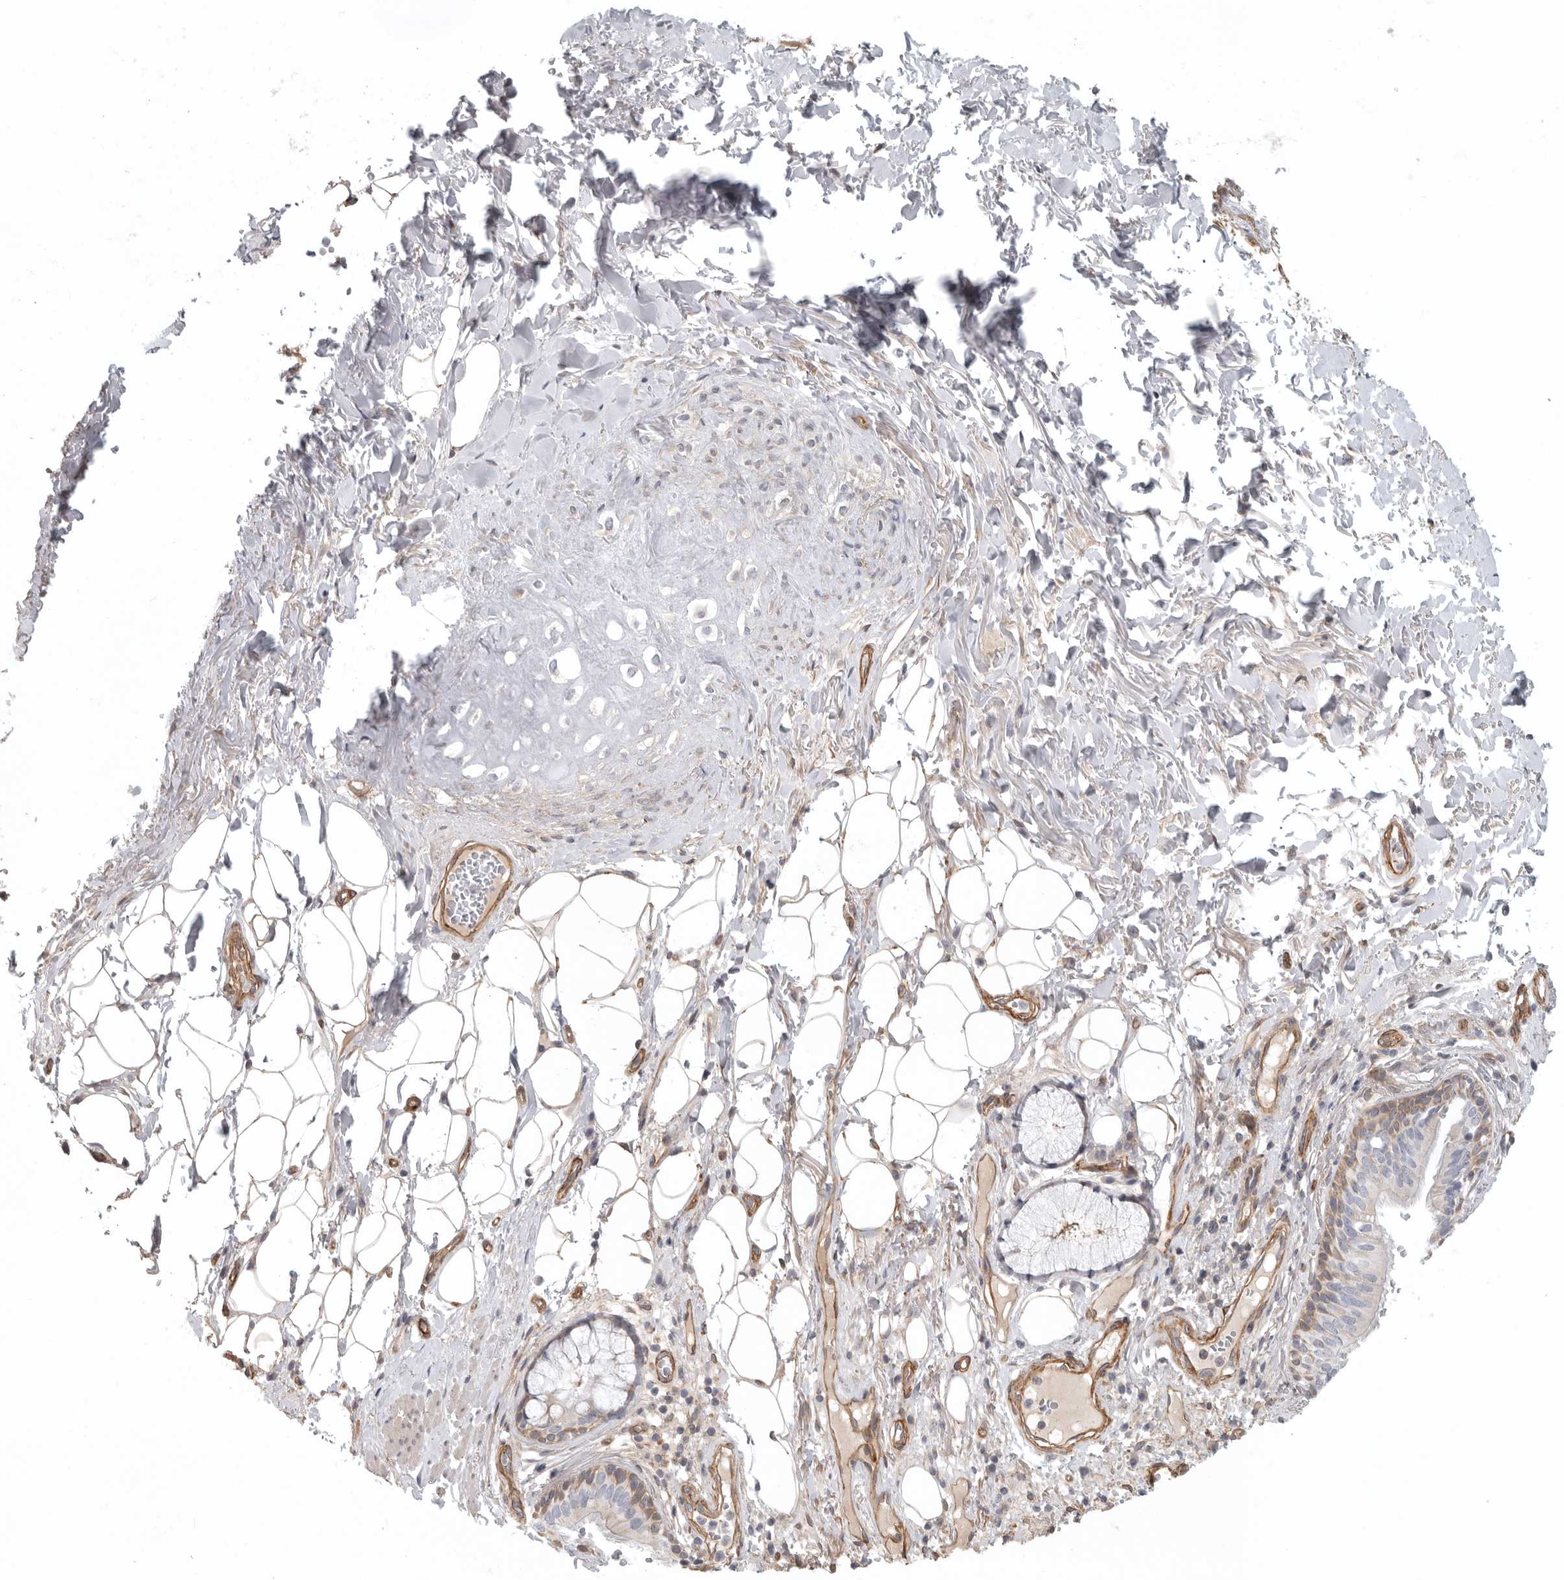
{"staining": {"intensity": "moderate", "quantity": "<25%", "location": "cytoplasmic/membranous"}, "tissue": "bronchus", "cell_type": "Respiratory epithelial cells", "image_type": "normal", "snomed": [{"axis": "morphology", "description": "Normal tissue, NOS"}, {"axis": "topography", "description": "Cartilage tissue"}], "caption": "An immunohistochemistry (IHC) histopathology image of benign tissue is shown. Protein staining in brown highlights moderate cytoplasmic/membranous positivity in bronchus within respiratory epithelial cells. (DAB (3,3'-diaminobenzidine) IHC, brown staining for protein, blue staining for nuclei).", "gene": "LONRF1", "patient": {"sex": "female", "age": 63}}